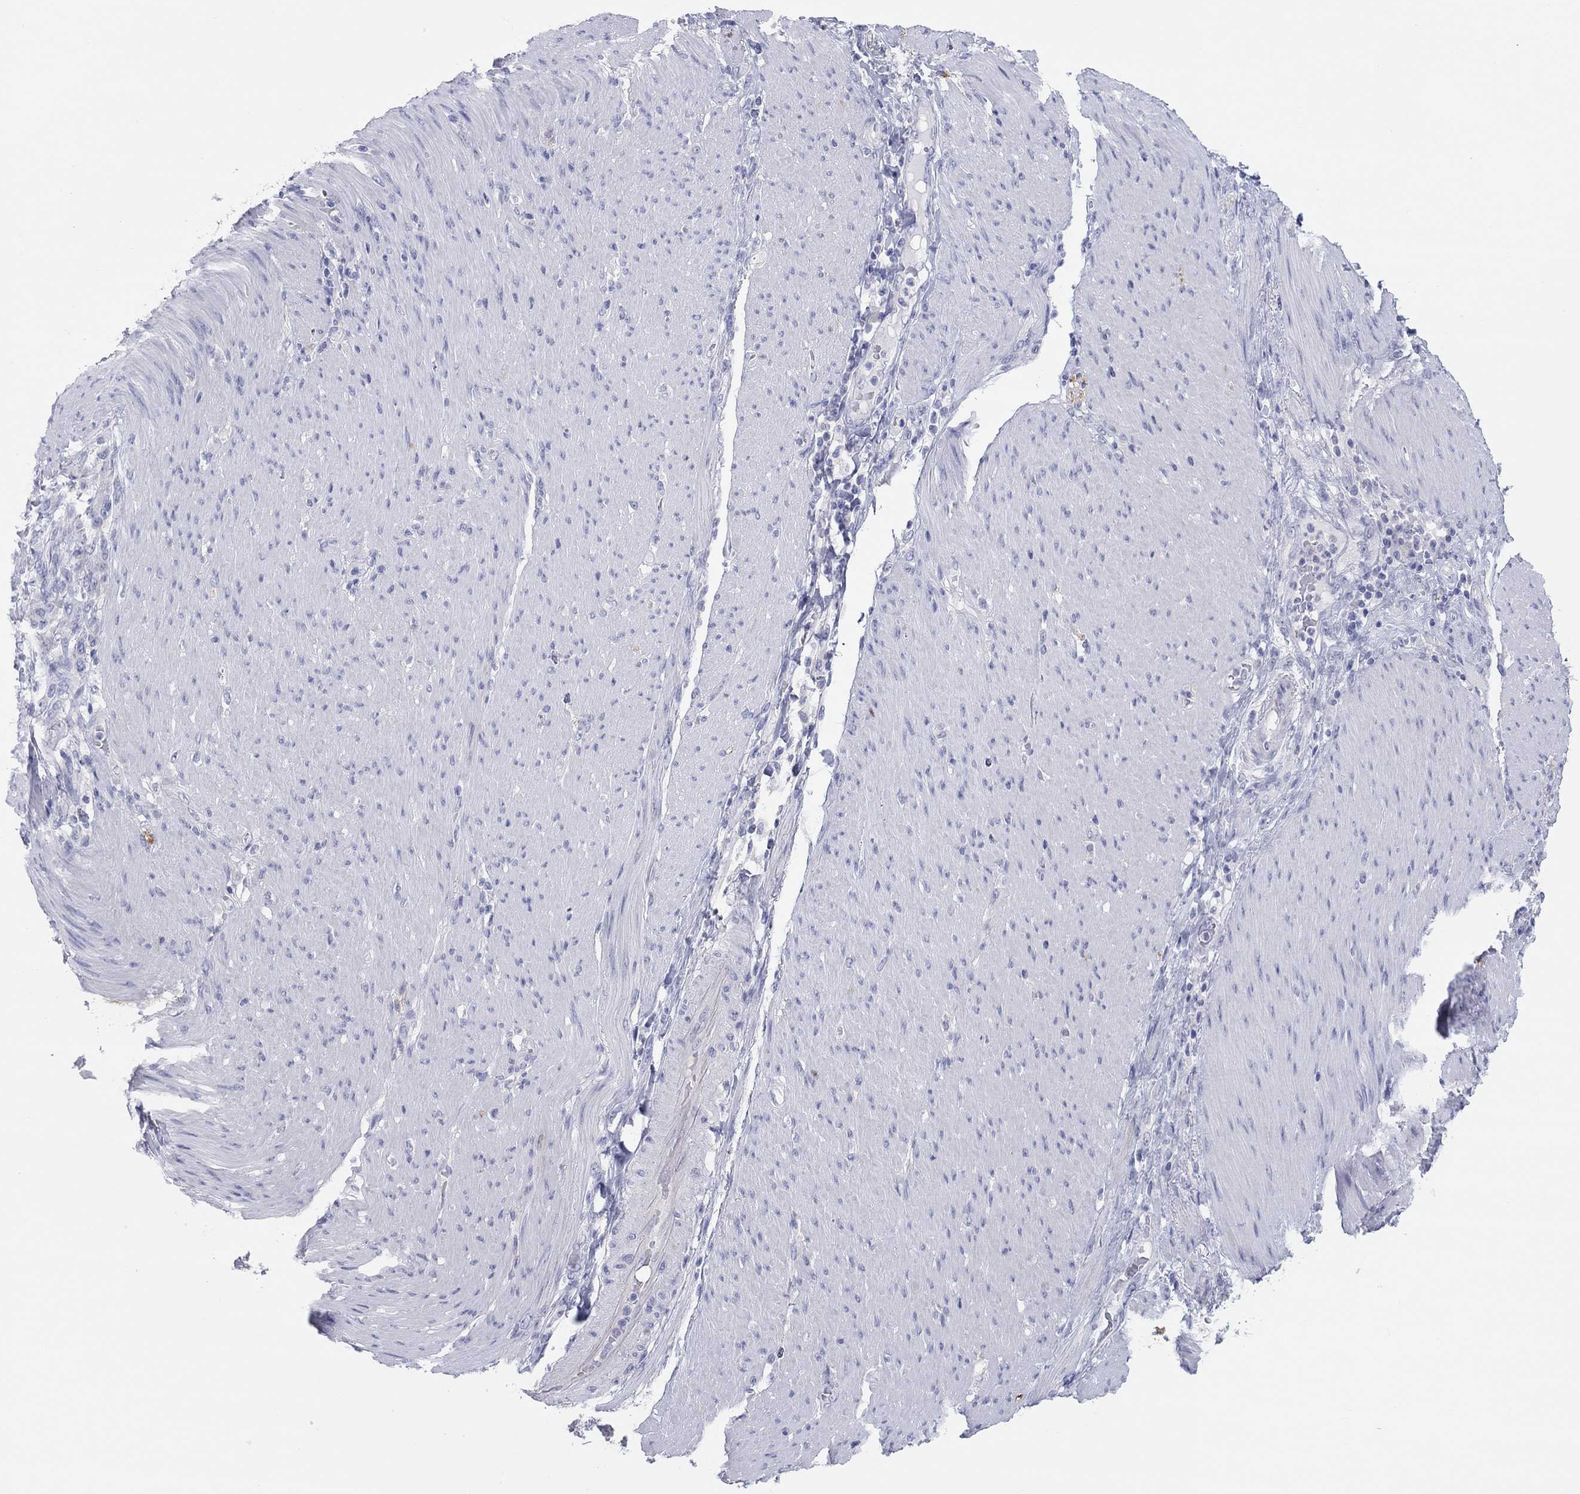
{"staining": {"intensity": "negative", "quantity": "none", "location": "none"}, "tissue": "stomach cancer", "cell_type": "Tumor cells", "image_type": "cancer", "snomed": [{"axis": "morphology", "description": "Adenocarcinoma, NOS"}, {"axis": "topography", "description": "Stomach"}], "caption": "A micrograph of adenocarcinoma (stomach) stained for a protein displays no brown staining in tumor cells. (DAB (3,3'-diaminobenzidine) immunohistochemistry, high magnification).", "gene": "CPNE6", "patient": {"sex": "female", "age": 79}}